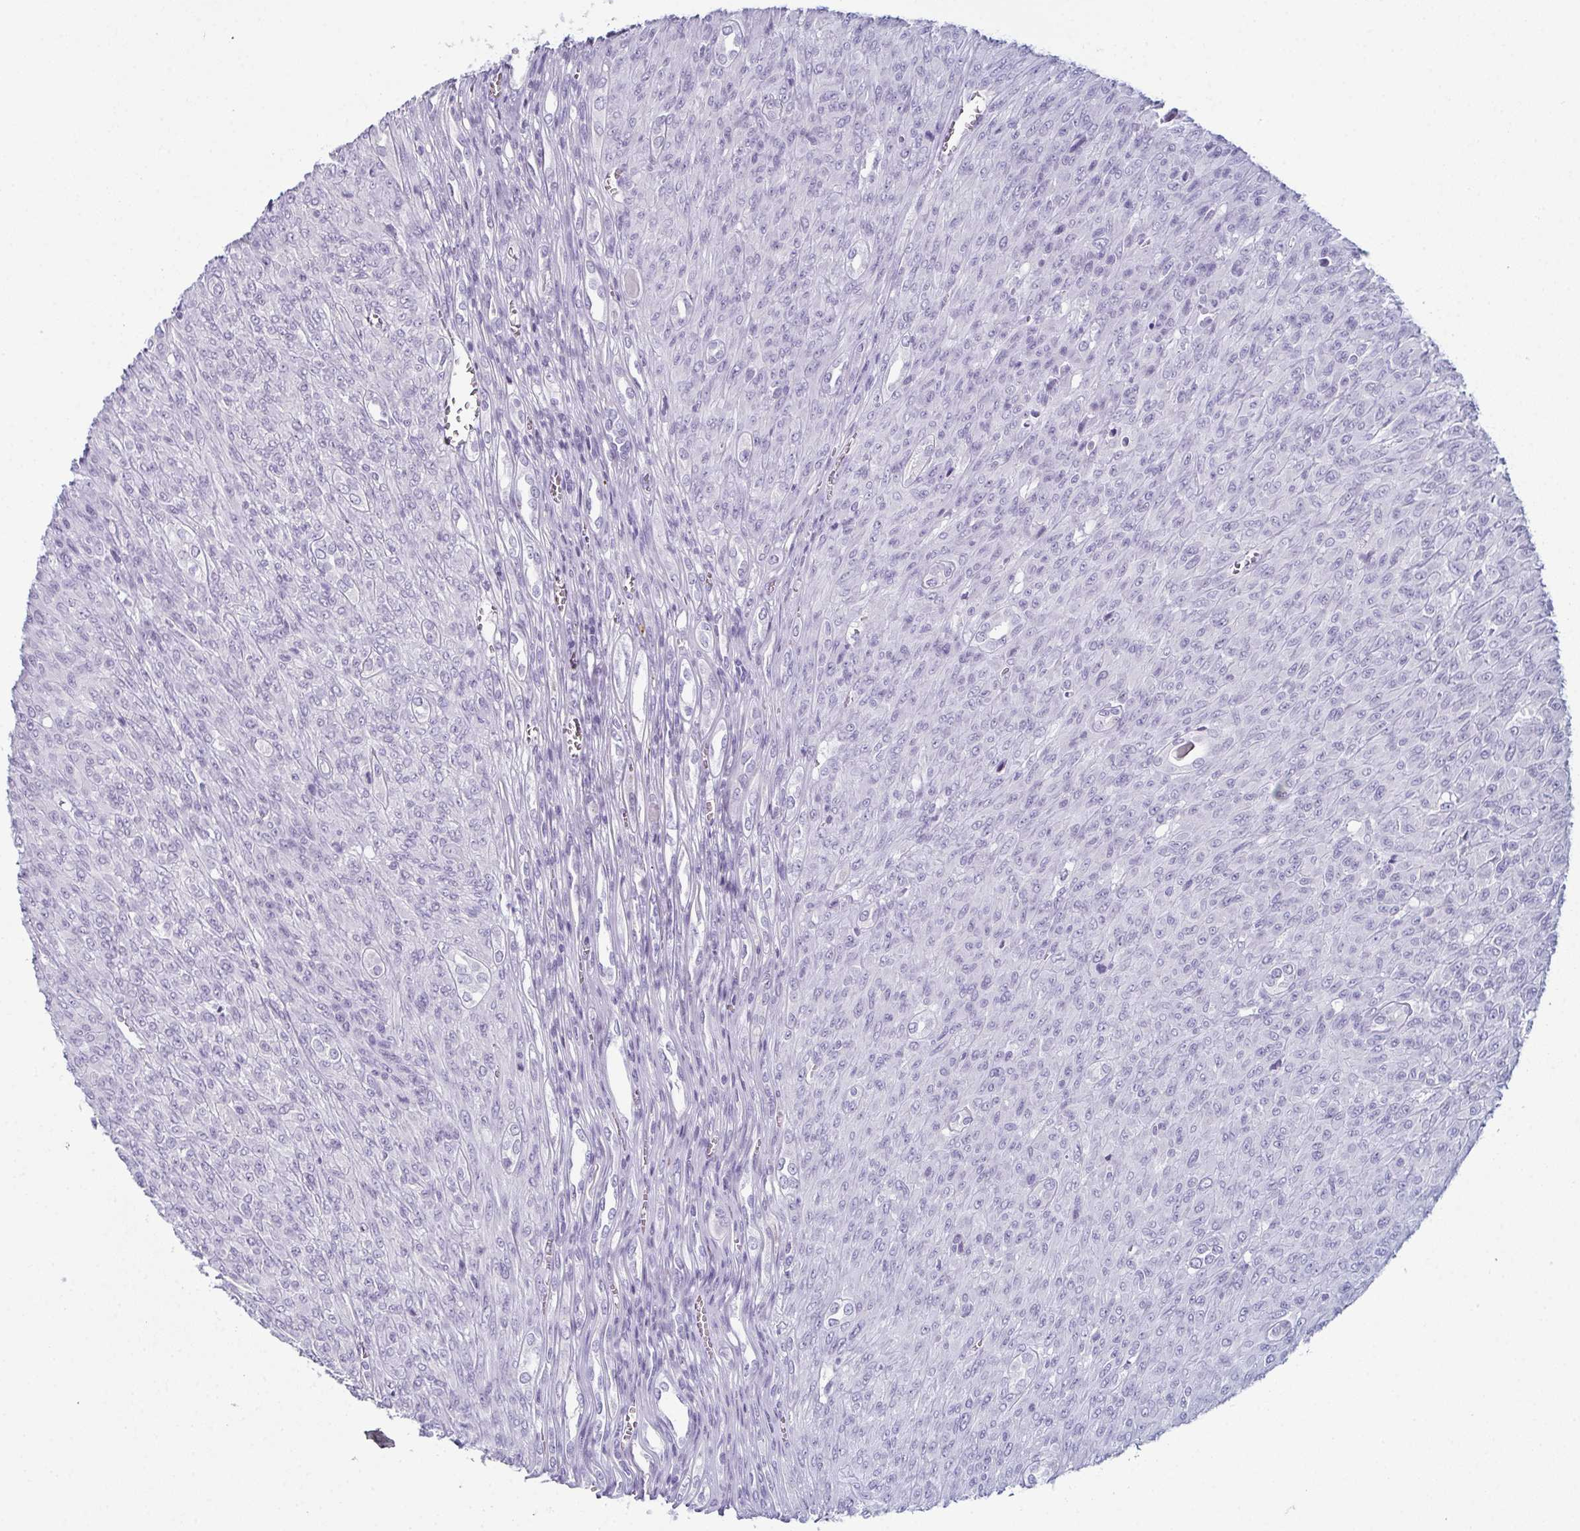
{"staining": {"intensity": "negative", "quantity": "none", "location": "none"}, "tissue": "renal cancer", "cell_type": "Tumor cells", "image_type": "cancer", "snomed": [{"axis": "morphology", "description": "Adenocarcinoma, NOS"}, {"axis": "topography", "description": "Kidney"}], "caption": "Micrograph shows no protein staining in tumor cells of renal adenocarcinoma tissue.", "gene": "ENKUR", "patient": {"sex": "male", "age": 58}}